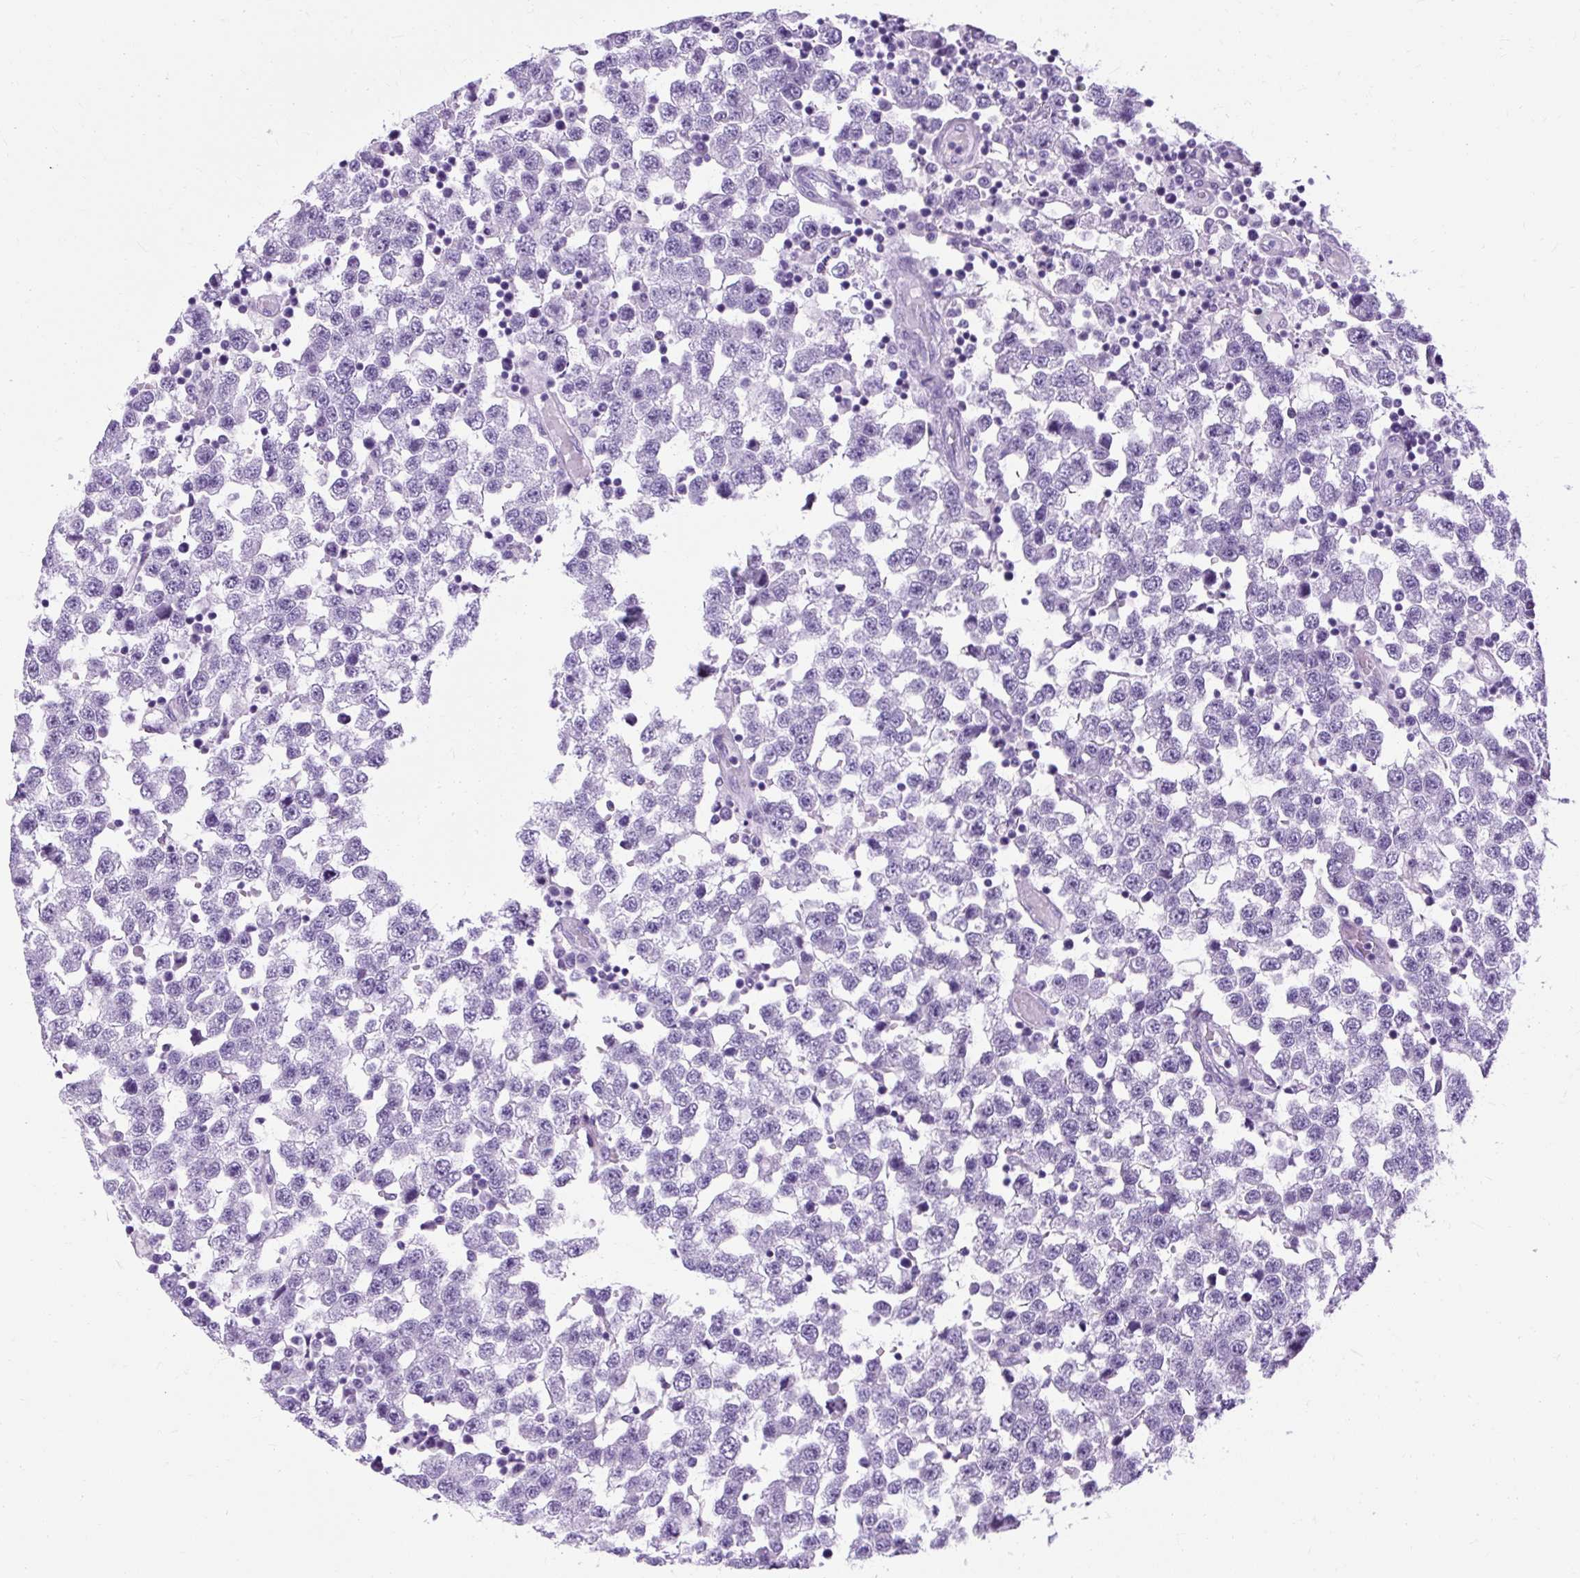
{"staining": {"intensity": "negative", "quantity": "none", "location": "none"}, "tissue": "testis cancer", "cell_type": "Tumor cells", "image_type": "cancer", "snomed": [{"axis": "morphology", "description": "Seminoma, NOS"}, {"axis": "topography", "description": "Testis"}], "caption": "Human testis seminoma stained for a protein using immunohistochemistry (IHC) exhibits no positivity in tumor cells.", "gene": "B3GNT4", "patient": {"sex": "male", "age": 34}}